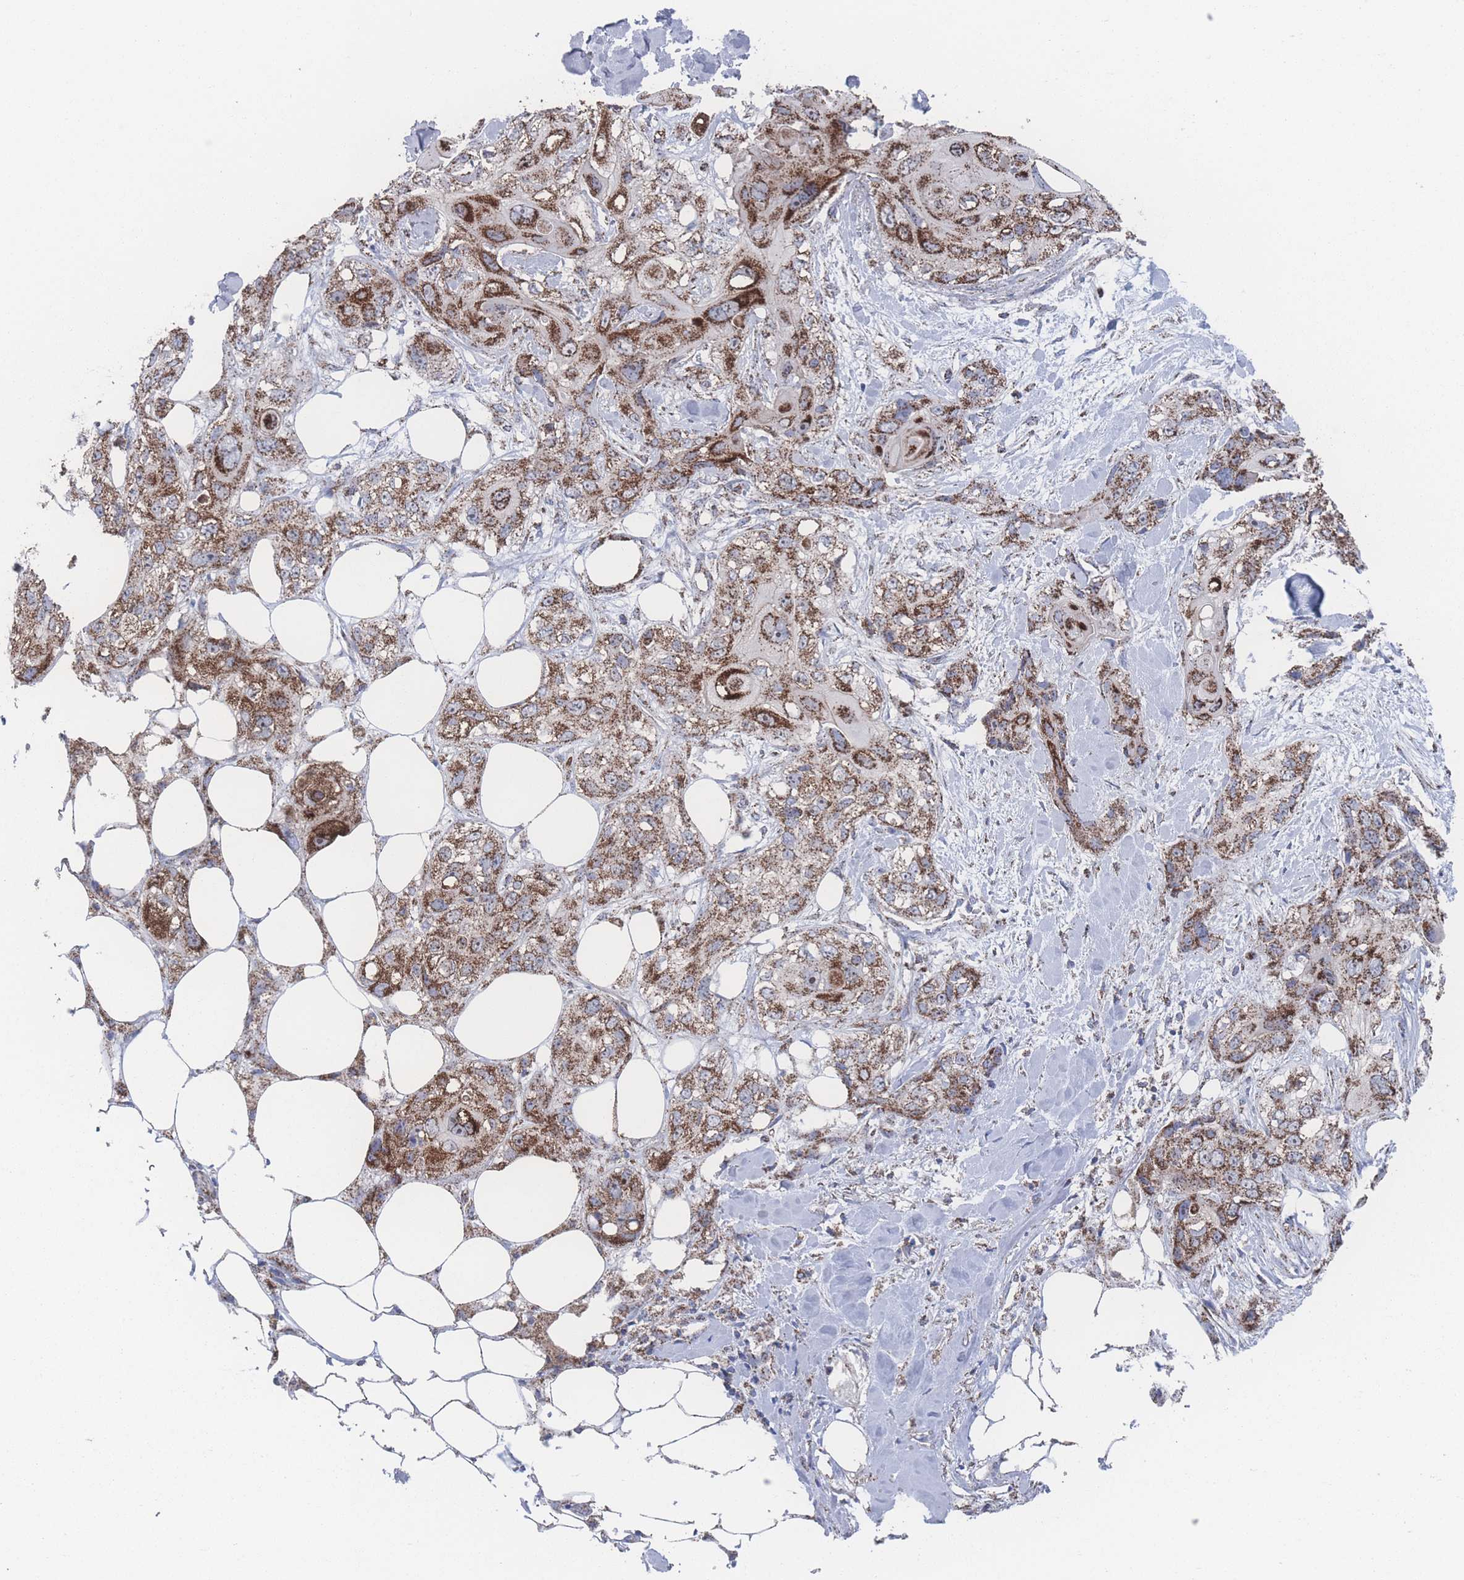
{"staining": {"intensity": "strong", "quantity": ">75%", "location": "cytoplasmic/membranous"}, "tissue": "skin cancer", "cell_type": "Tumor cells", "image_type": "cancer", "snomed": [{"axis": "morphology", "description": "Normal tissue, NOS"}, {"axis": "morphology", "description": "Squamous cell carcinoma, NOS"}, {"axis": "topography", "description": "Skin"}], "caption": "This photomicrograph exhibits immunohistochemistry (IHC) staining of human skin cancer, with high strong cytoplasmic/membranous staining in approximately >75% of tumor cells.", "gene": "PEX14", "patient": {"sex": "male", "age": 72}}